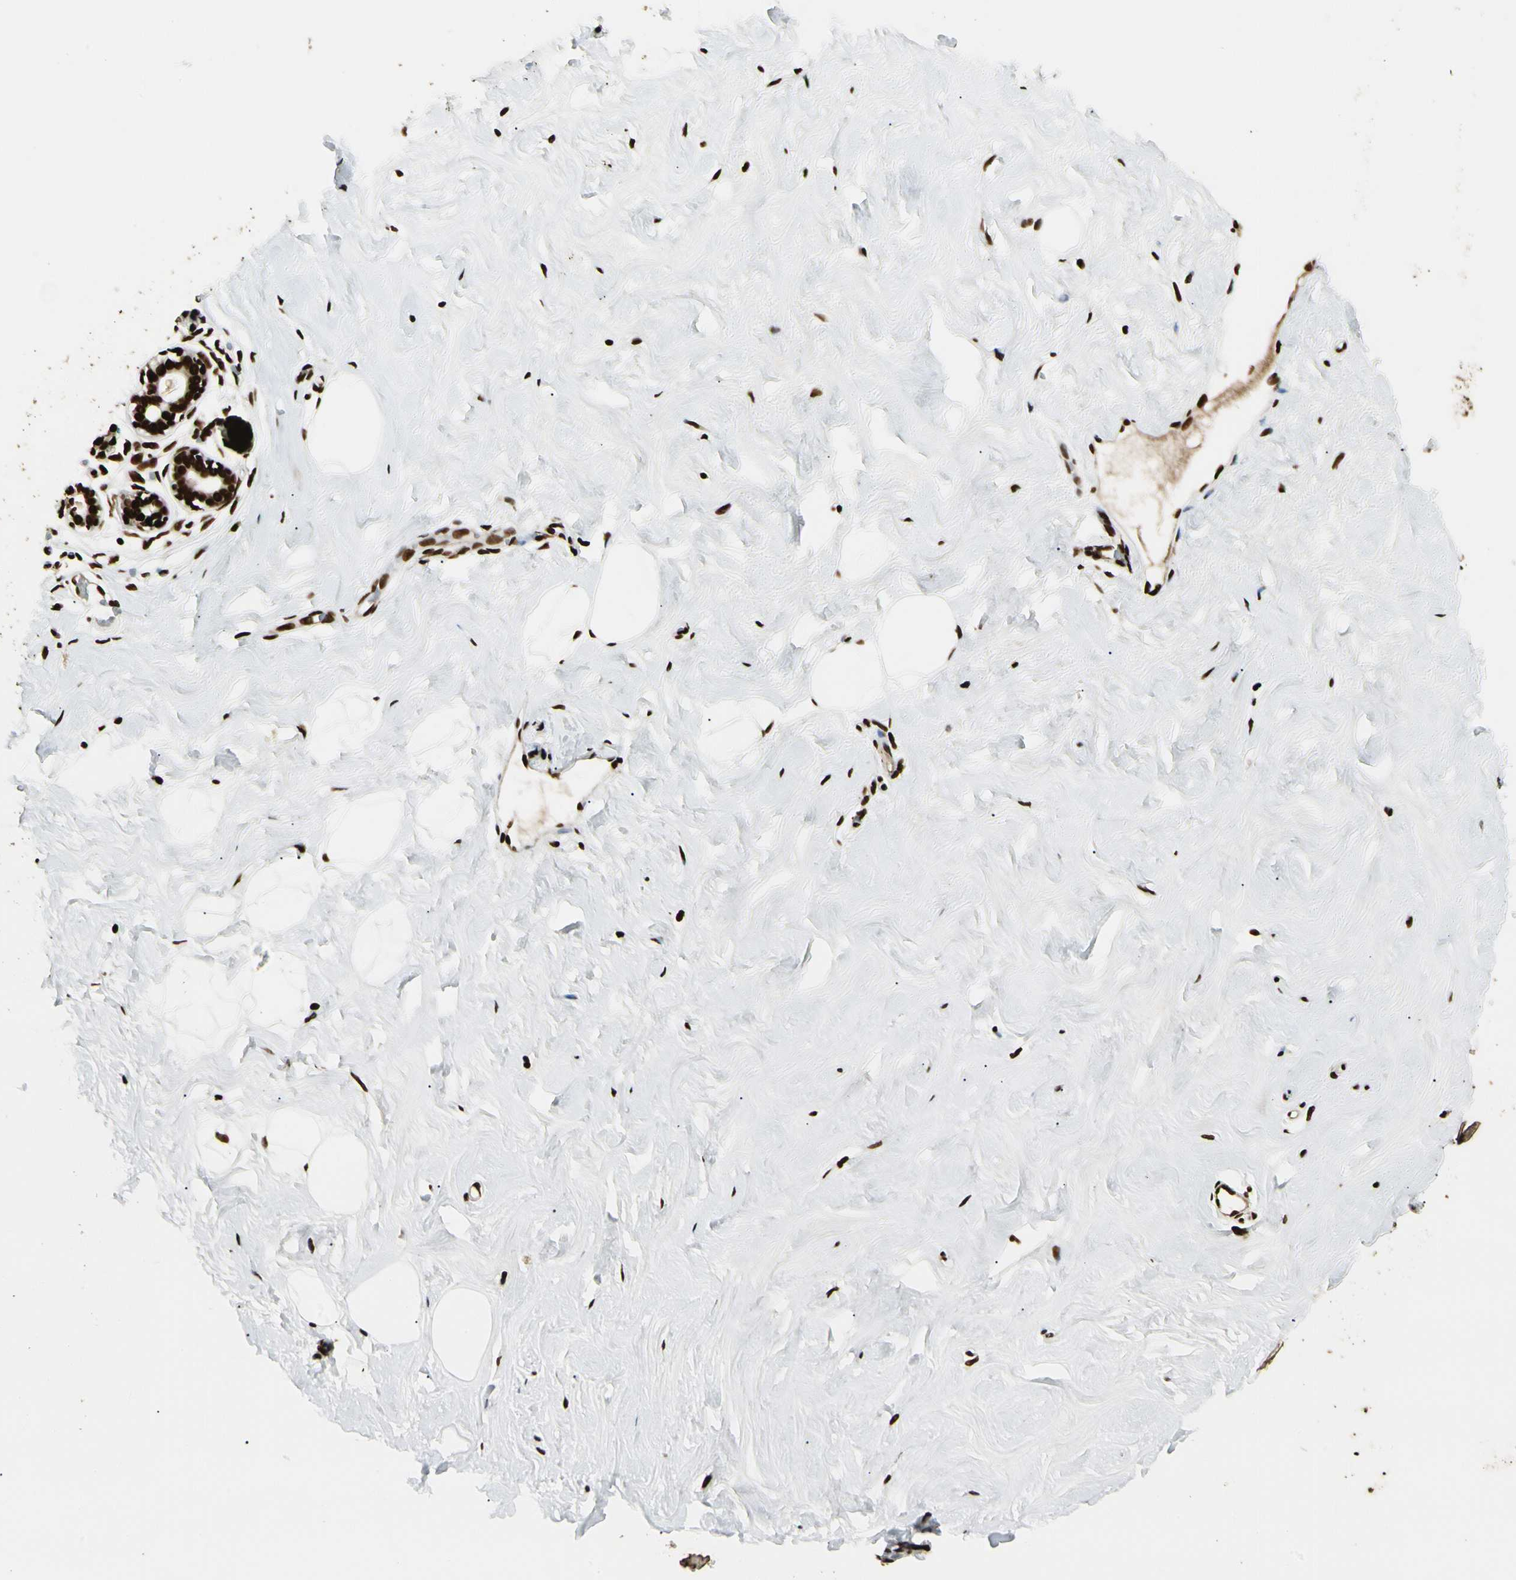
{"staining": {"intensity": "strong", "quantity": ">75%", "location": "nuclear"}, "tissue": "breast", "cell_type": "Adipocytes", "image_type": "normal", "snomed": [{"axis": "morphology", "description": "Normal tissue, NOS"}, {"axis": "topography", "description": "Breast"}], "caption": "This is a photomicrograph of immunohistochemistry (IHC) staining of benign breast, which shows strong positivity in the nuclear of adipocytes.", "gene": "FUS", "patient": {"sex": "female", "age": 23}}